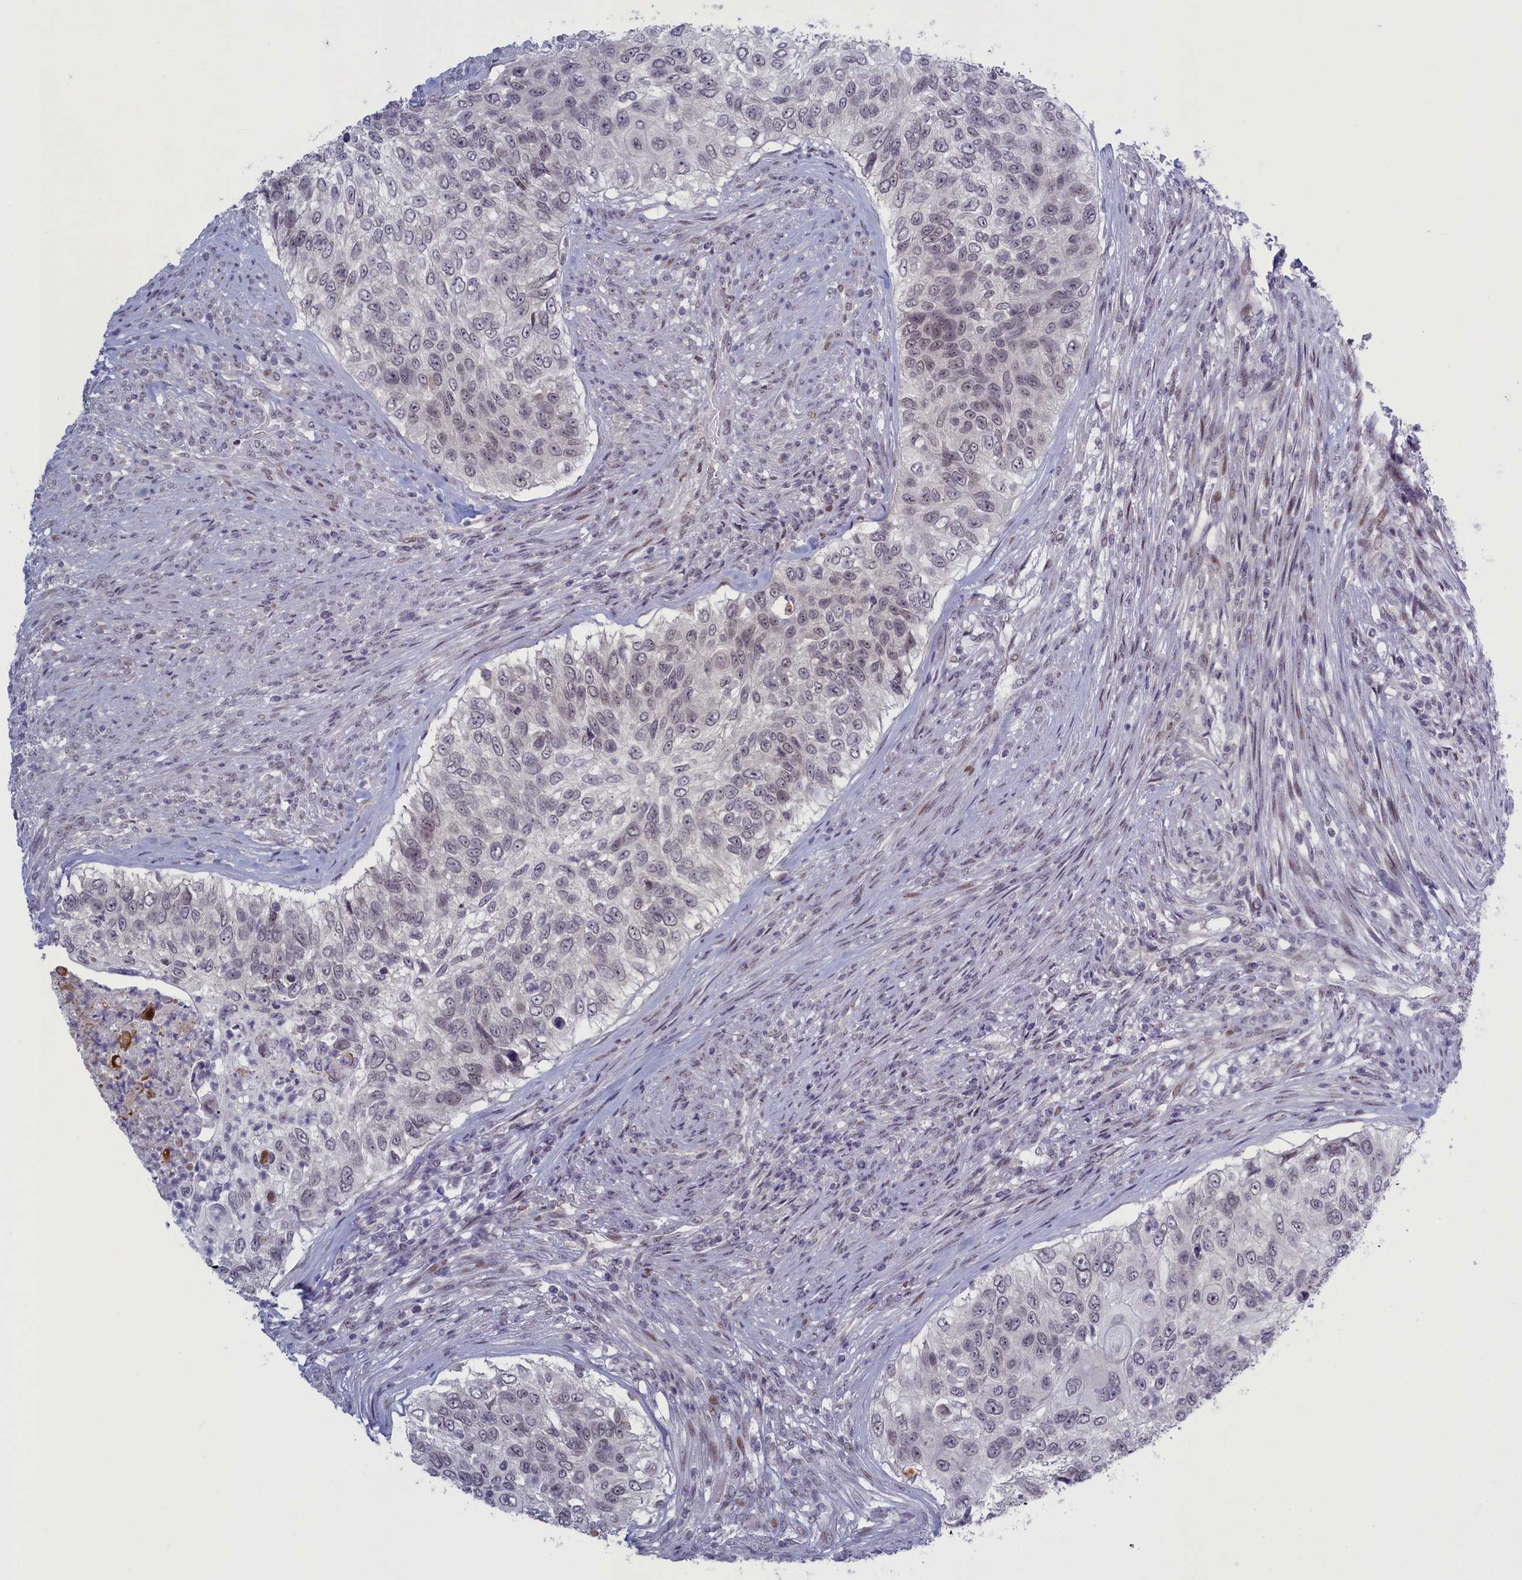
{"staining": {"intensity": "negative", "quantity": "none", "location": "none"}, "tissue": "urothelial cancer", "cell_type": "Tumor cells", "image_type": "cancer", "snomed": [{"axis": "morphology", "description": "Urothelial carcinoma, High grade"}, {"axis": "topography", "description": "Urinary bladder"}], "caption": "Image shows no protein staining in tumor cells of urothelial cancer tissue. (DAB (3,3'-diaminobenzidine) immunohistochemistry (IHC) with hematoxylin counter stain).", "gene": "ATF7IP2", "patient": {"sex": "female", "age": 60}}